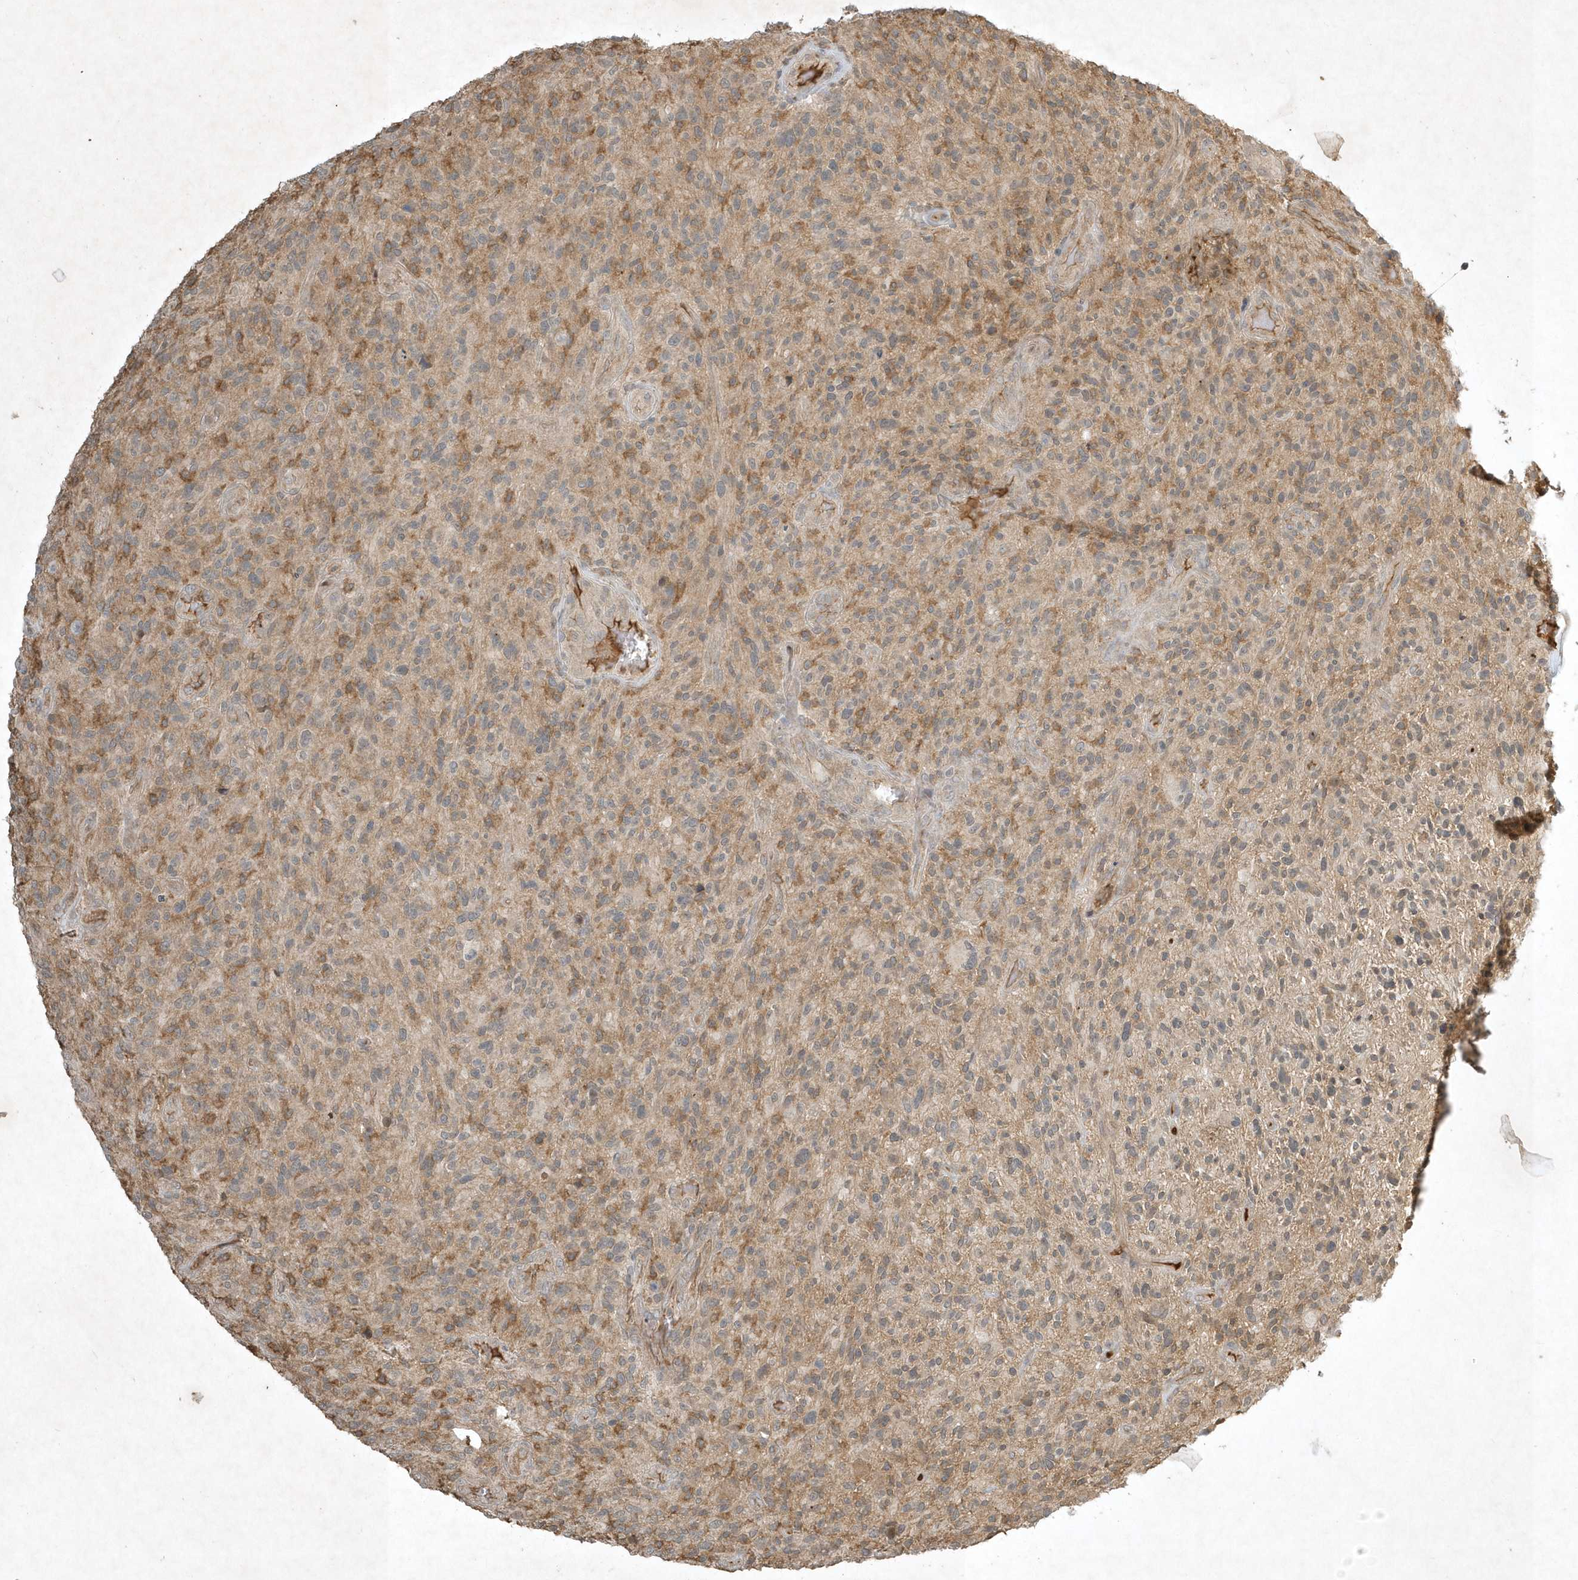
{"staining": {"intensity": "negative", "quantity": "none", "location": "none"}, "tissue": "glioma", "cell_type": "Tumor cells", "image_type": "cancer", "snomed": [{"axis": "morphology", "description": "Glioma, malignant, High grade"}, {"axis": "topography", "description": "Brain"}], "caption": "The micrograph demonstrates no significant positivity in tumor cells of malignant glioma (high-grade). (Brightfield microscopy of DAB (3,3'-diaminobenzidine) IHC at high magnification).", "gene": "TNFAIP6", "patient": {"sex": "male", "age": 47}}